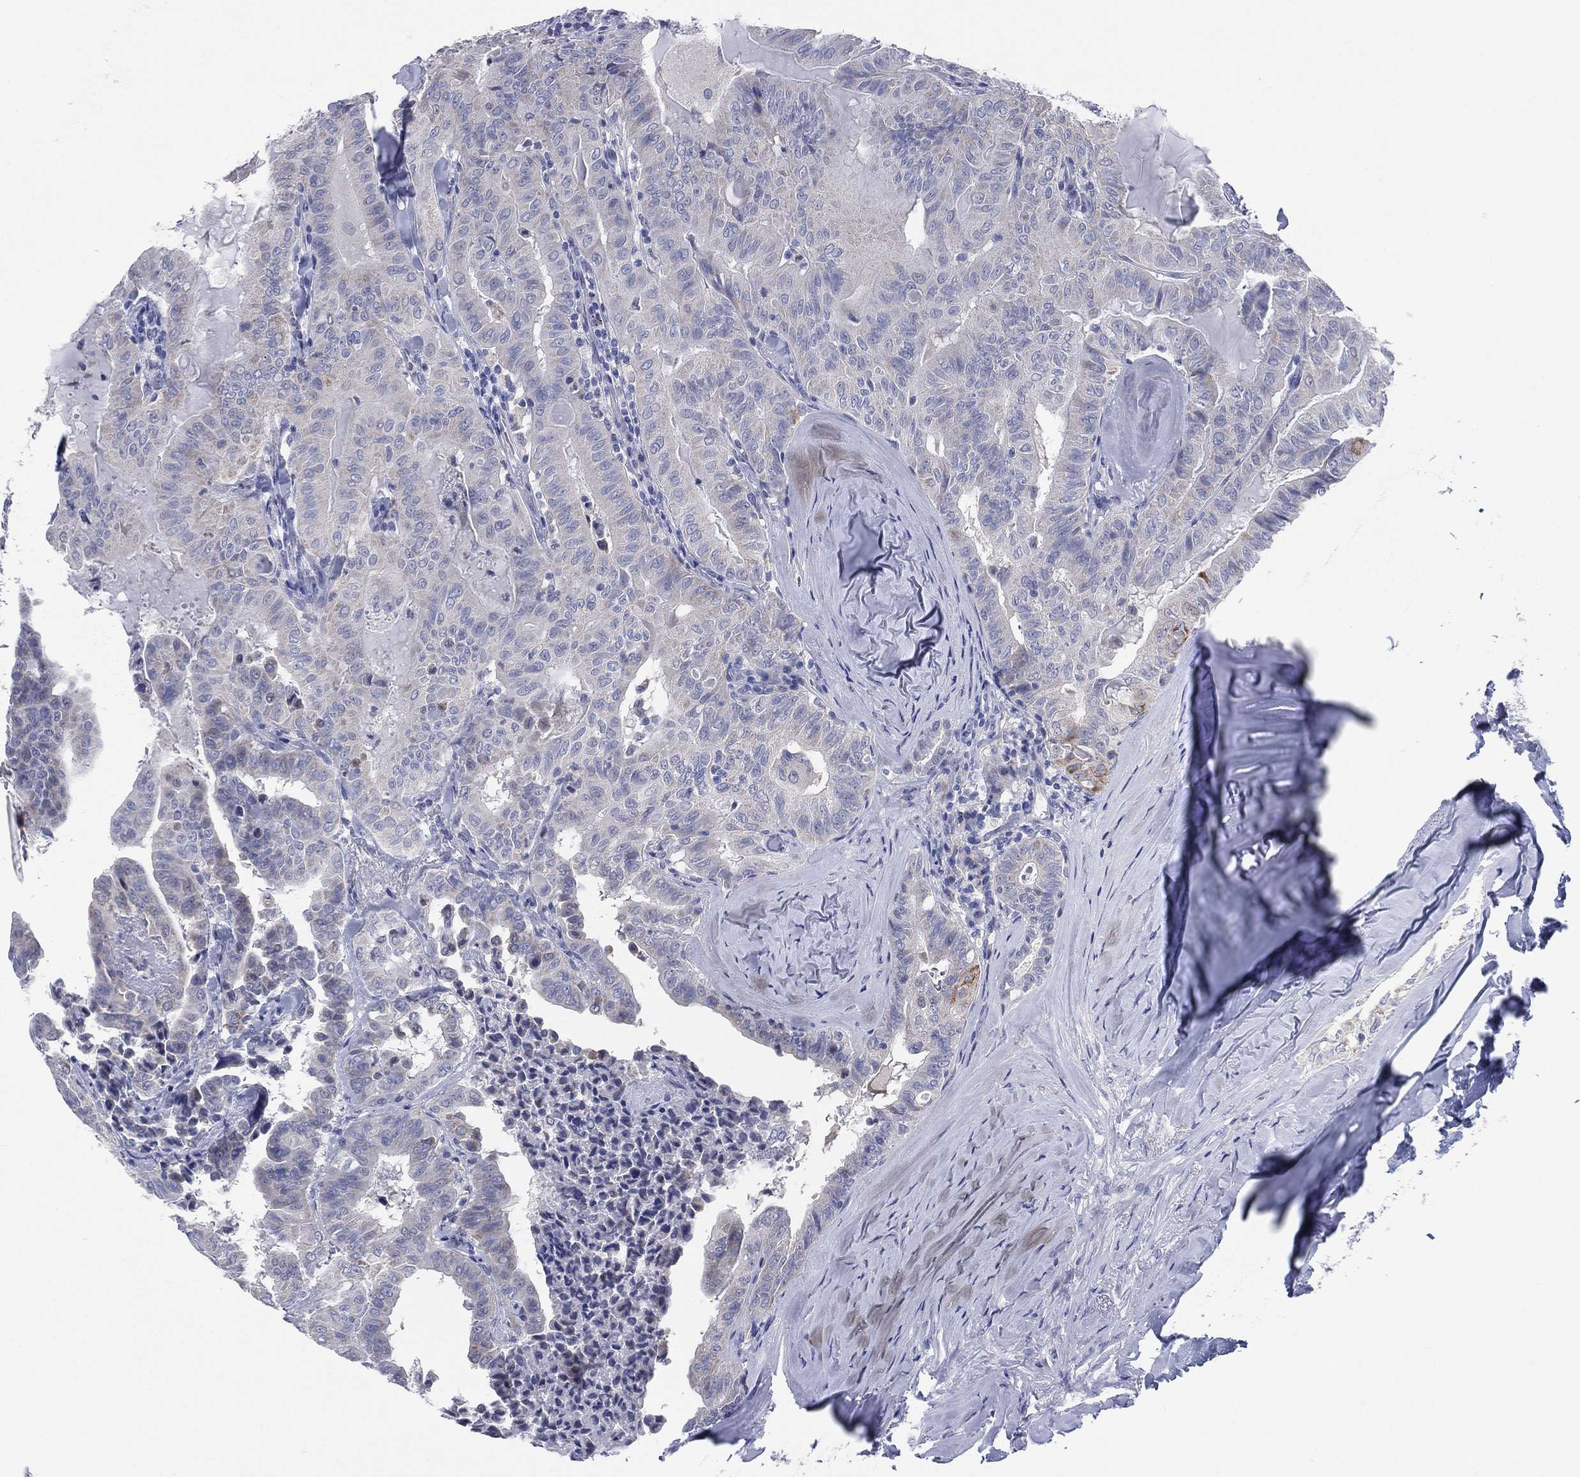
{"staining": {"intensity": "negative", "quantity": "none", "location": "none"}, "tissue": "thyroid cancer", "cell_type": "Tumor cells", "image_type": "cancer", "snomed": [{"axis": "morphology", "description": "Papillary adenocarcinoma, NOS"}, {"axis": "topography", "description": "Thyroid gland"}], "caption": "Tumor cells are negative for protein expression in human papillary adenocarcinoma (thyroid). The staining is performed using DAB (3,3'-diaminobenzidine) brown chromogen with nuclei counter-stained in using hematoxylin.", "gene": "AKAP3", "patient": {"sex": "female", "age": 68}}